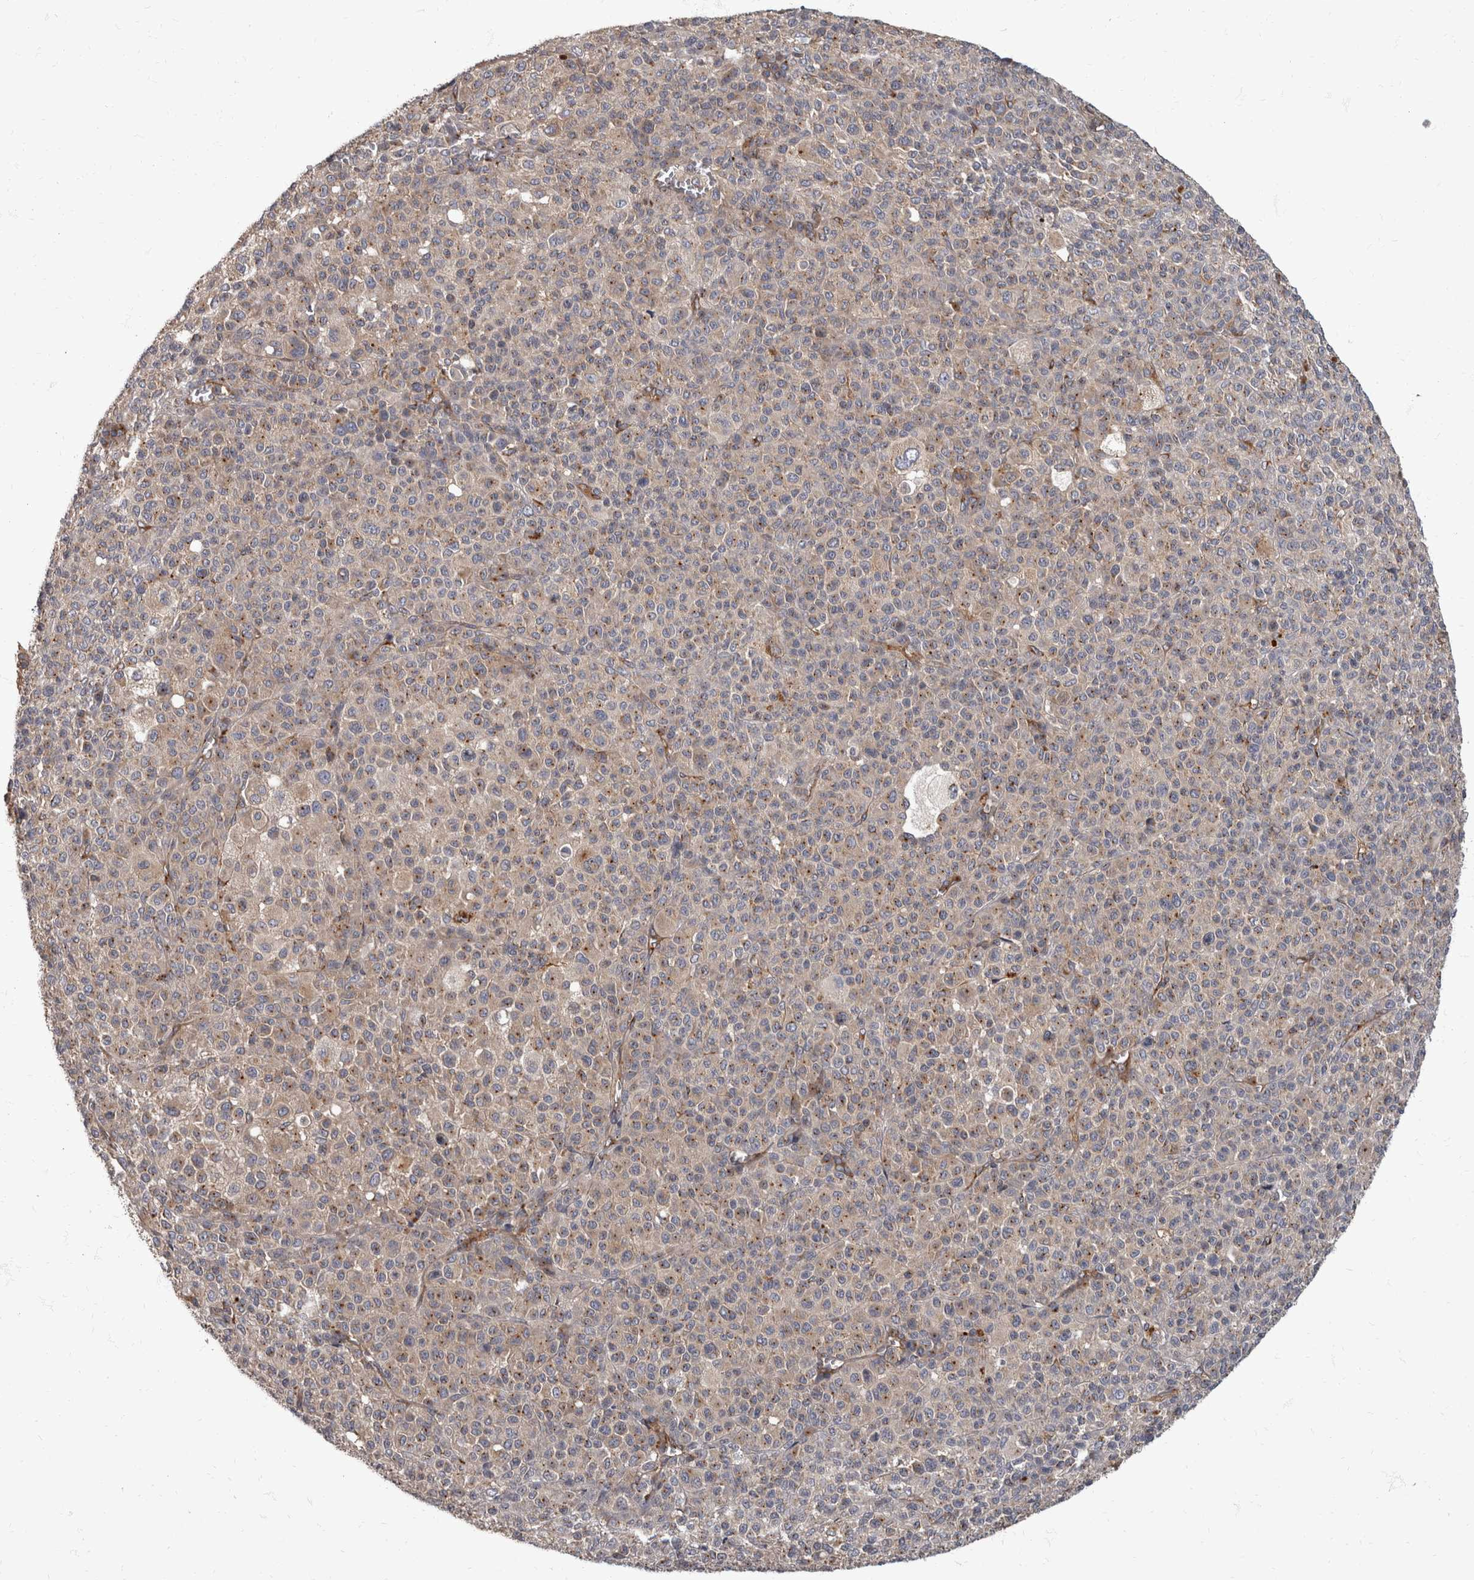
{"staining": {"intensity": "negative", "quantity": "none", "location": "none"}, "tissue": "melanoma", "cell_type": "Tumor cells", "image_type": "cancer", "snomed": [{"axis": "morphology", "description": "Malignant melanoma, Metastatic site"}, {"axis": "topography", "description": "Skin"}], "caption": "High power microscopy histopathology image of an immunohistochemistry photomicrograph of malignant melanoma (metastatic site), revealing no significant staining in tumor cells. (Immunohistochemistry (ihc), brightfield microscopy, high magnification).", "gene": "HOOK3", "patient": {"sex": "female", "age": 74}}